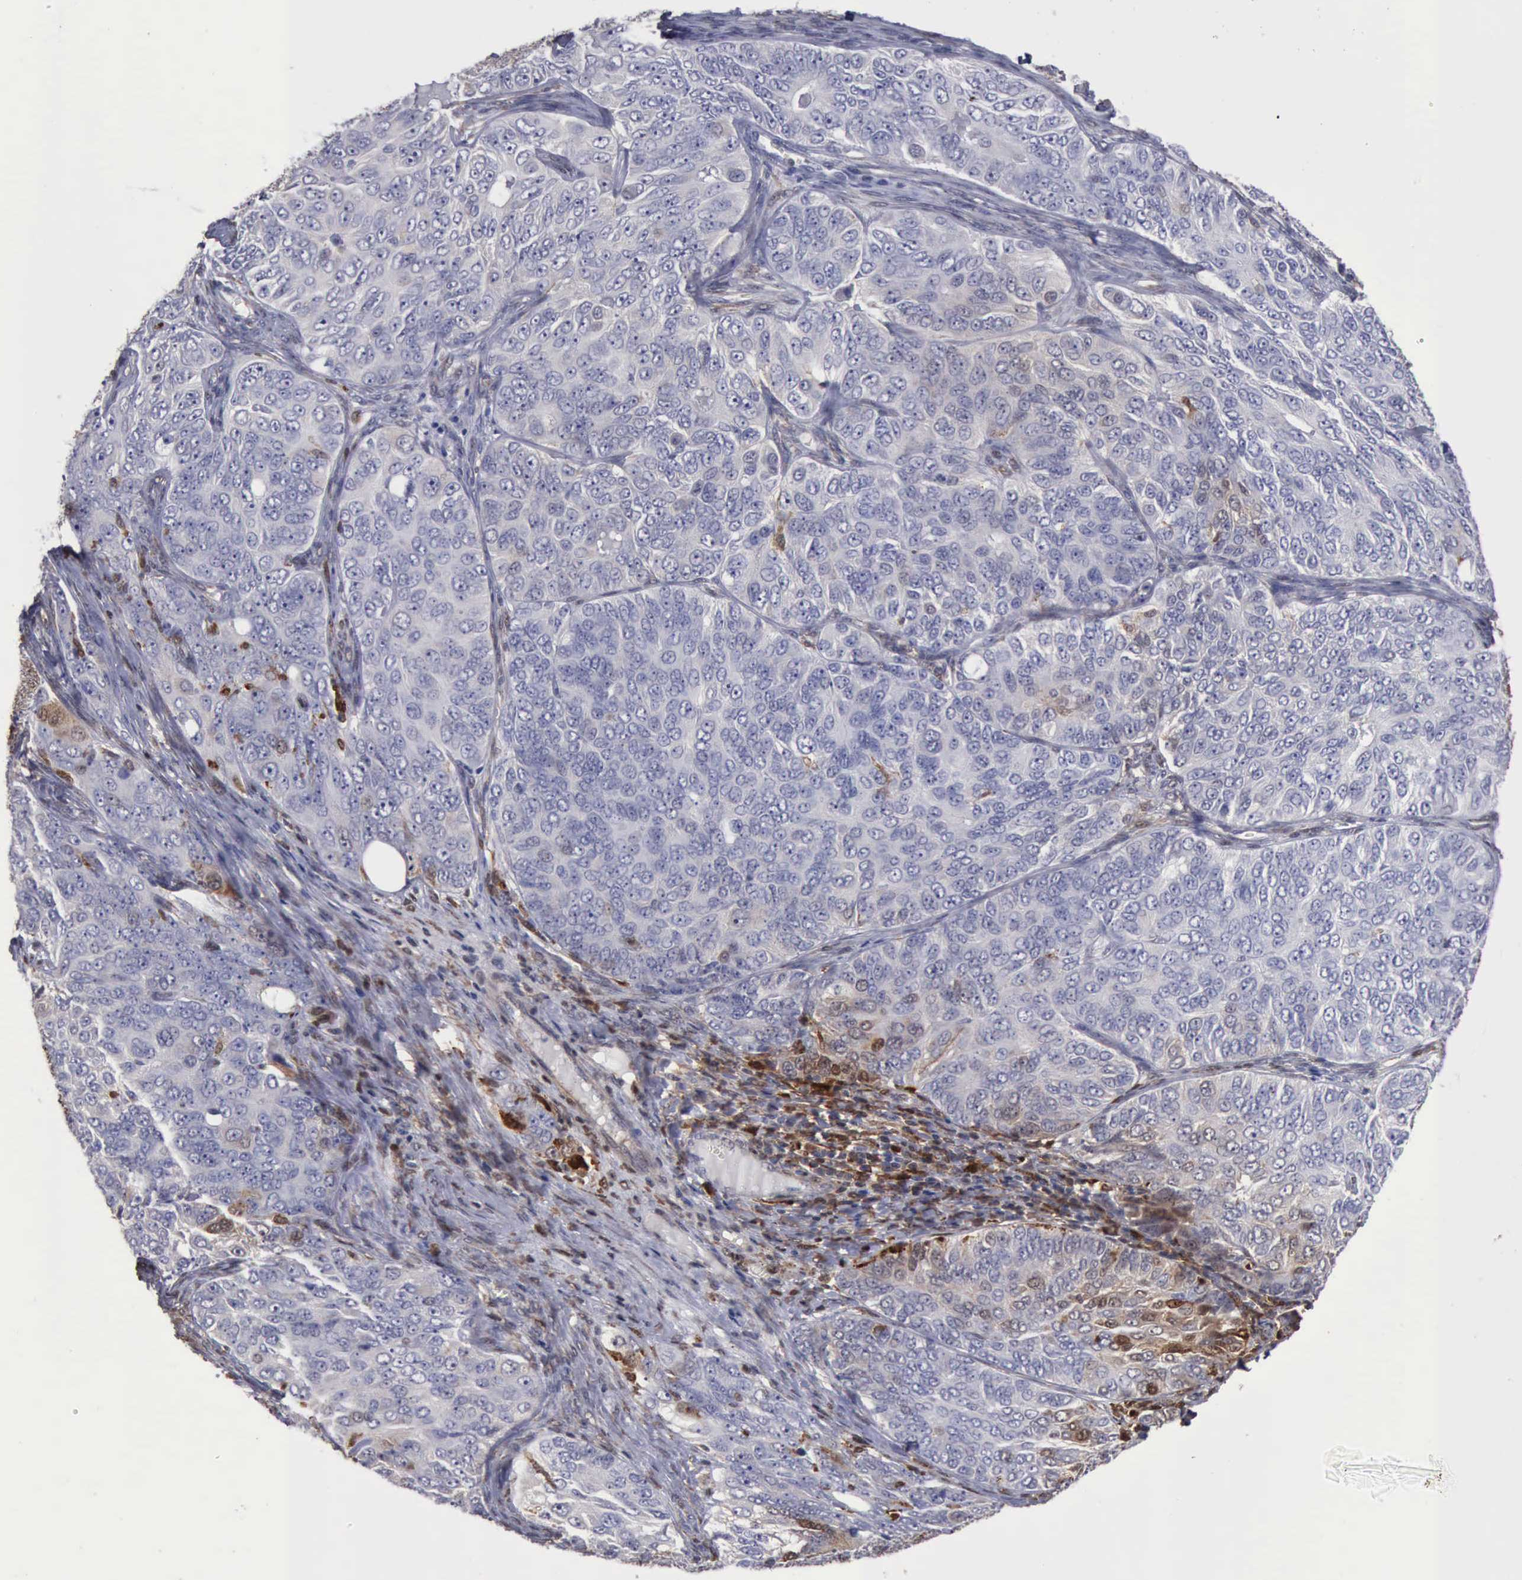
{"staining": {"intensity": "negative", "quantity": "none", "location": "none"}, "tissue": "ovarian cancer", "cell_type": "Tumor cells", "image_type": "cancer", "snomed": [{"axis": "morphology", "description": "Carcinoma, endometroid"}, {"axis": "topography", "description": "Ovary"}], "caption": "Immunohistochemistry (IHC) histopathology image of human ovarian endometroid carcinoma stained for a protein (brown), which displays no staining in tumor cells.", "gene": "STAT1", "patient": {"sex": "female", "age": 51}}